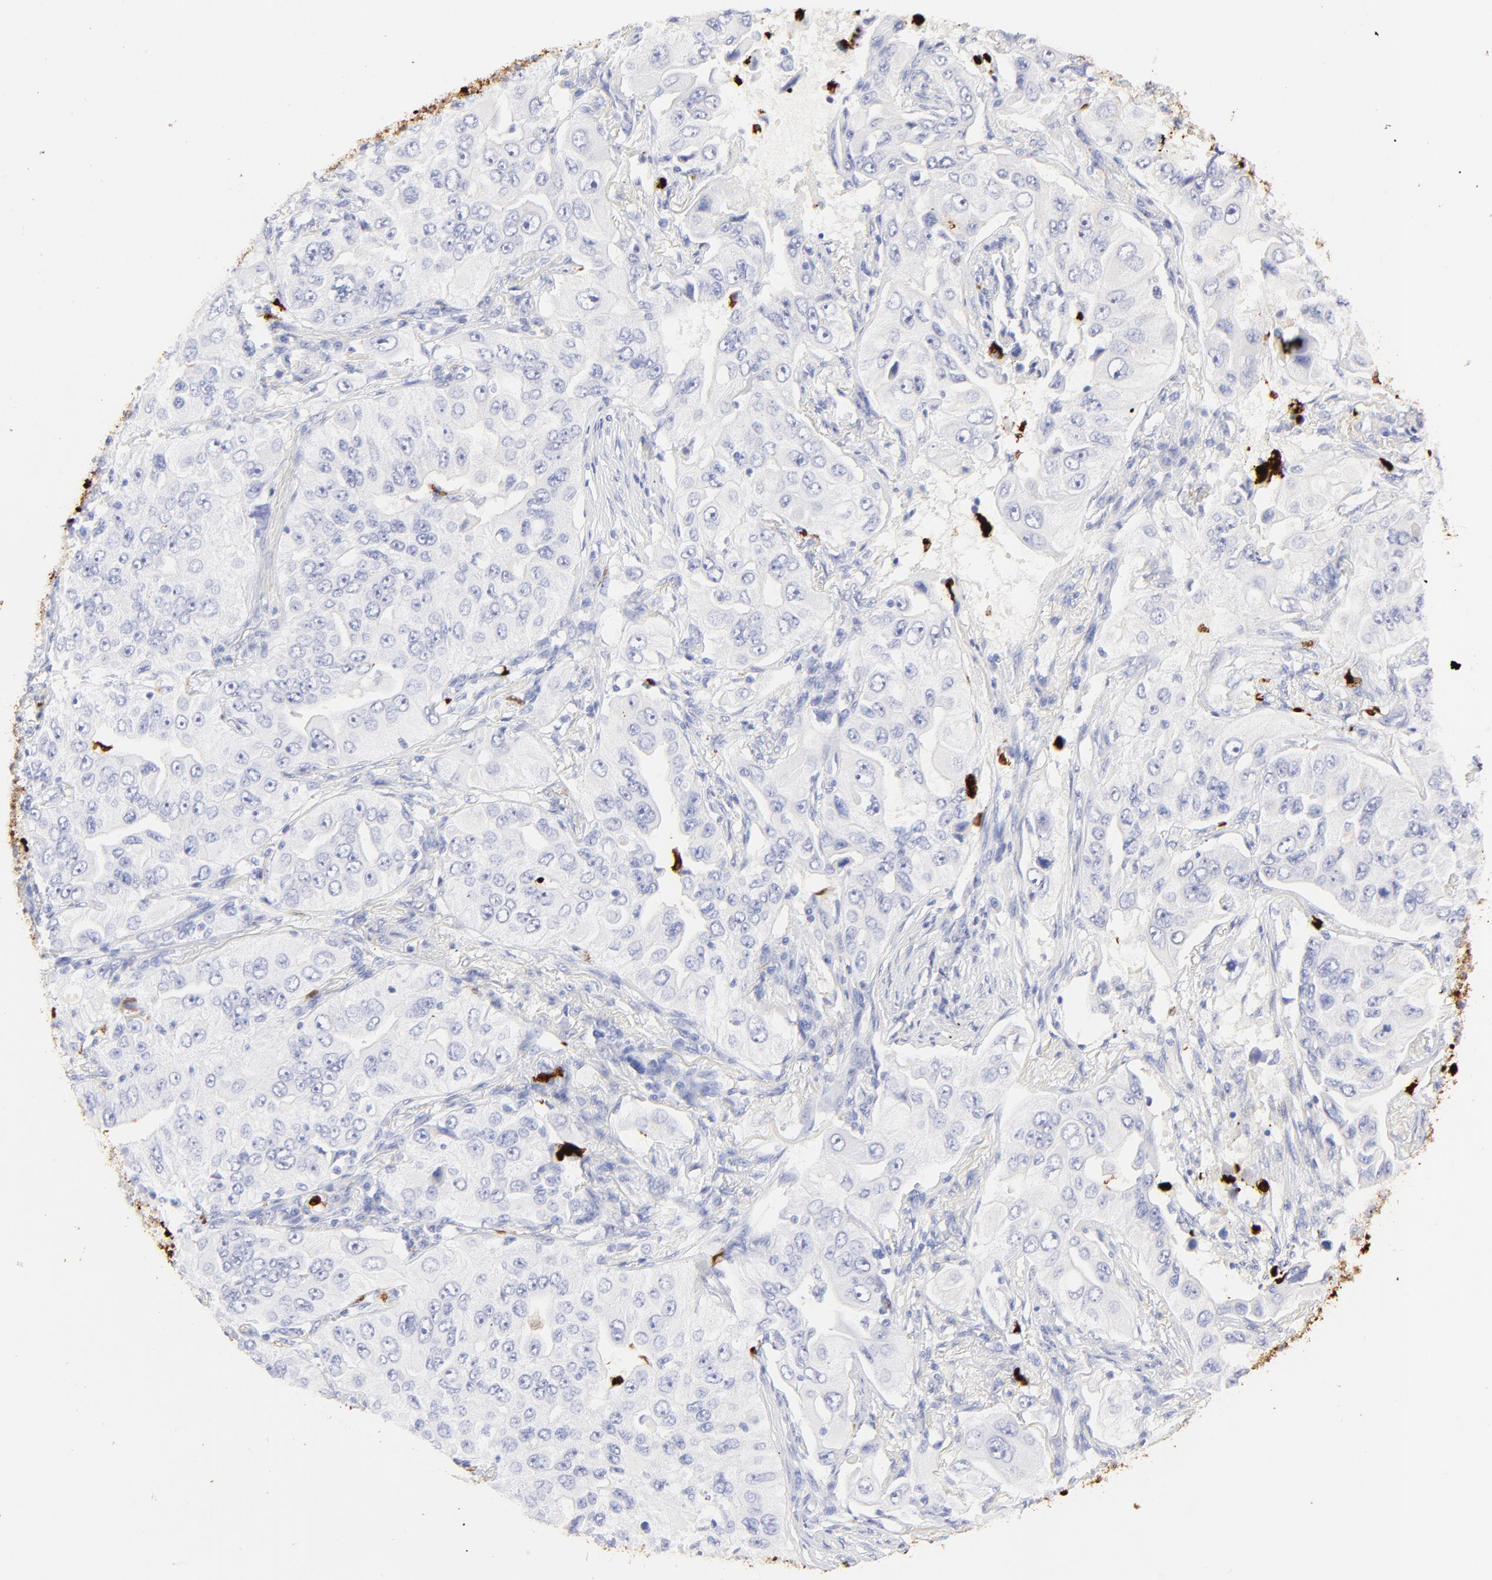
{"staining": {"intensity": "negative", "quantity": "none", "location": "none"}, "tissue": "lung cancer", "cell_type": "Tumor cells", "image_type": "cancer", "snomed": [{"axis": "morphology", "description": "Adenocarcinoma, NOS"}, {"axis": "topography", "description": "Lung"}], "caption": "This is an immunohistochemistry (IHC) image of lung adenocarcinoma. There is no positivity in tumor cells.", "gene": "S100A12", "patient": {"sex": "male", "age": 84}}